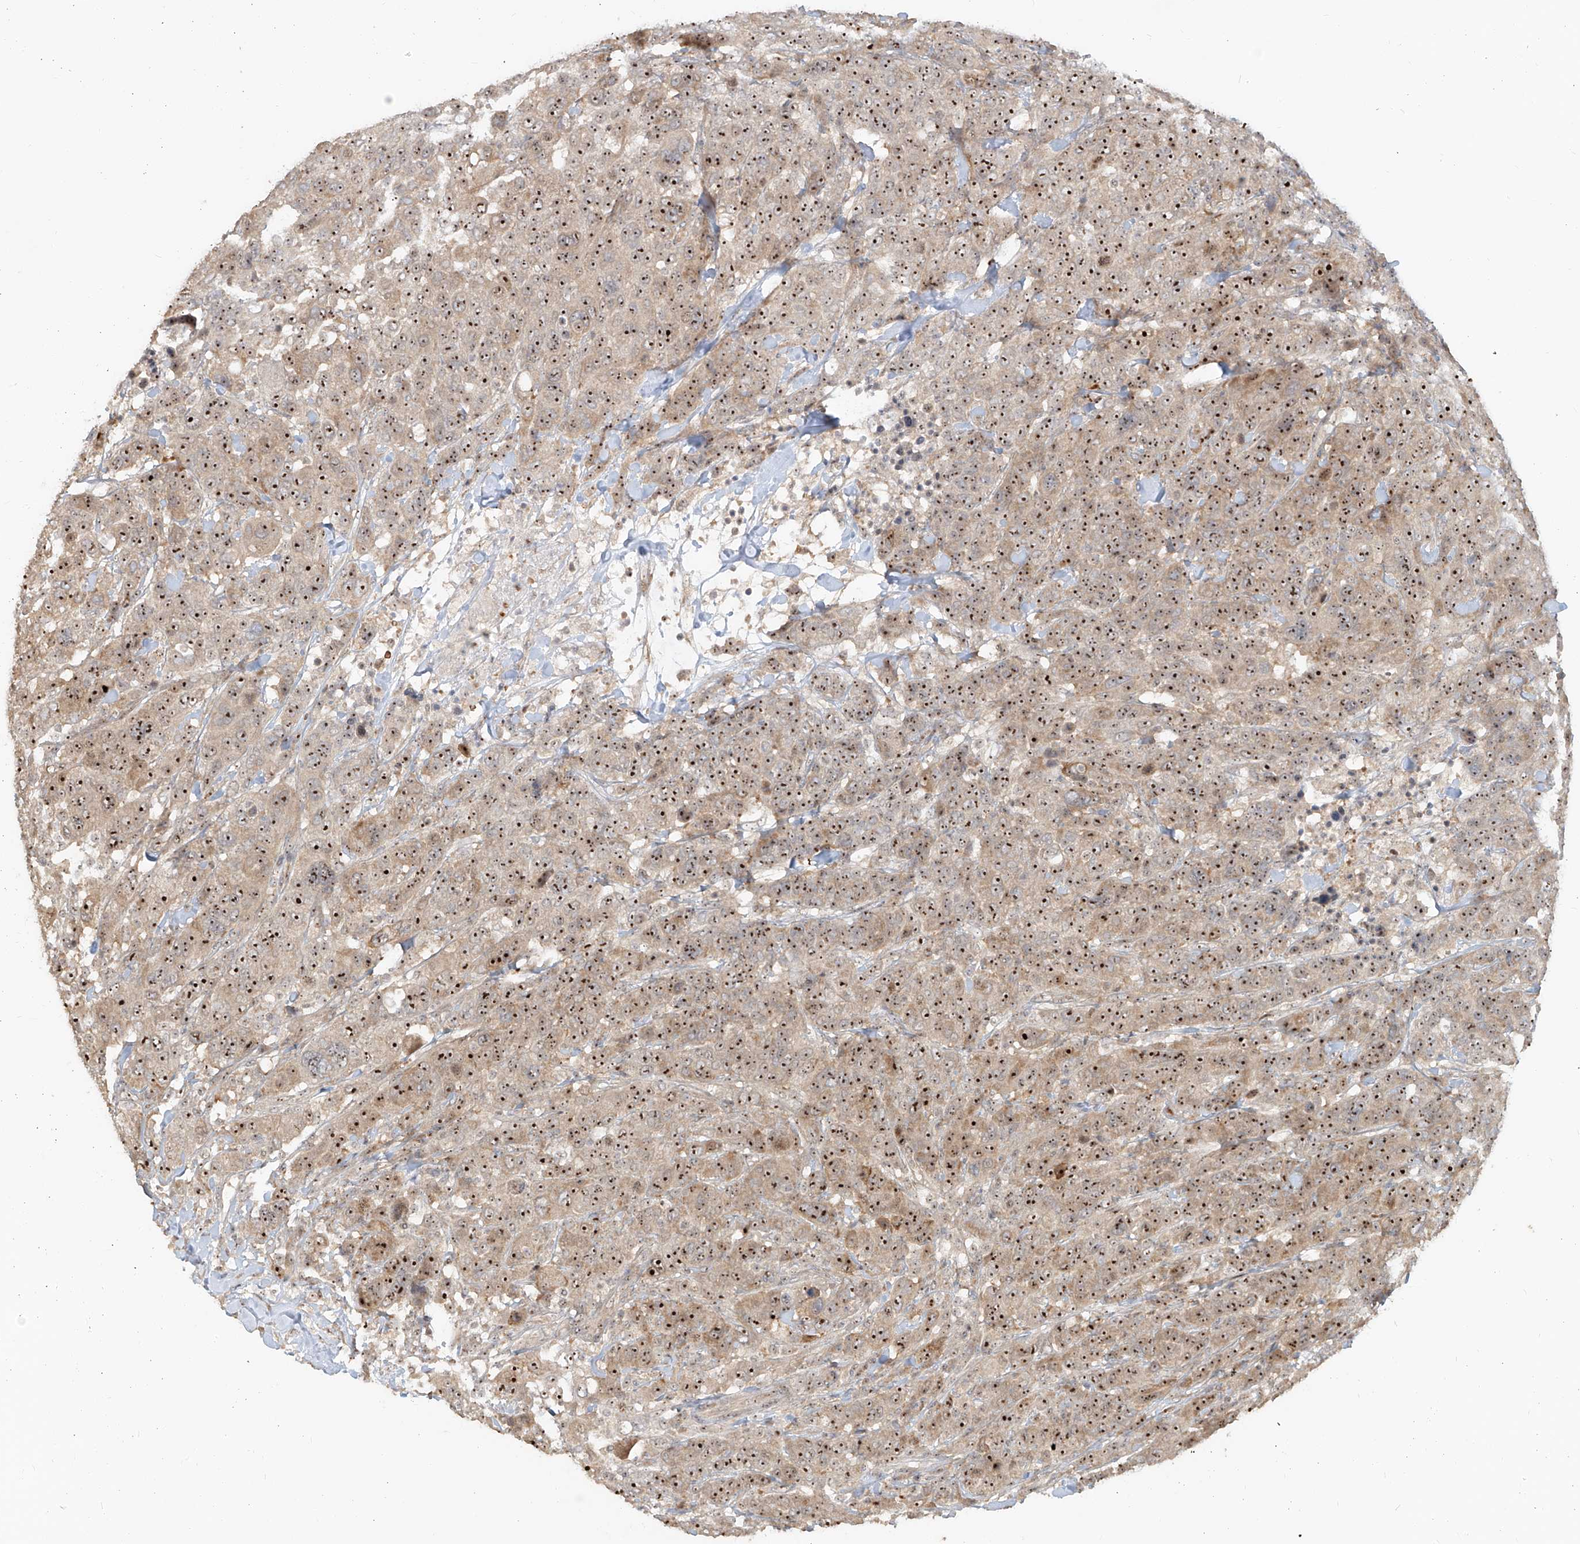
{"staining": {"intensity": "strong", "quantity": ">75%", "location": "nuclear"}, "tissue": "breast cancer", "cell_type": "Tumor cells", "image_type": "cancer", "snomed": [{"axis": "morphology", "description": "Duct carcinoma"}, {"axis": "topography", "description": "Breast"}], "caption": "Immunohistochemical staining of infiltrating ductal carcinoma (breast) displays strong nuclear protein staining in approximately >75% of tumor cells. (IHC, brightfield microscopy, high magnification).", "gene": "BYSL", "patient": {"sex": "female", "age": 37}}